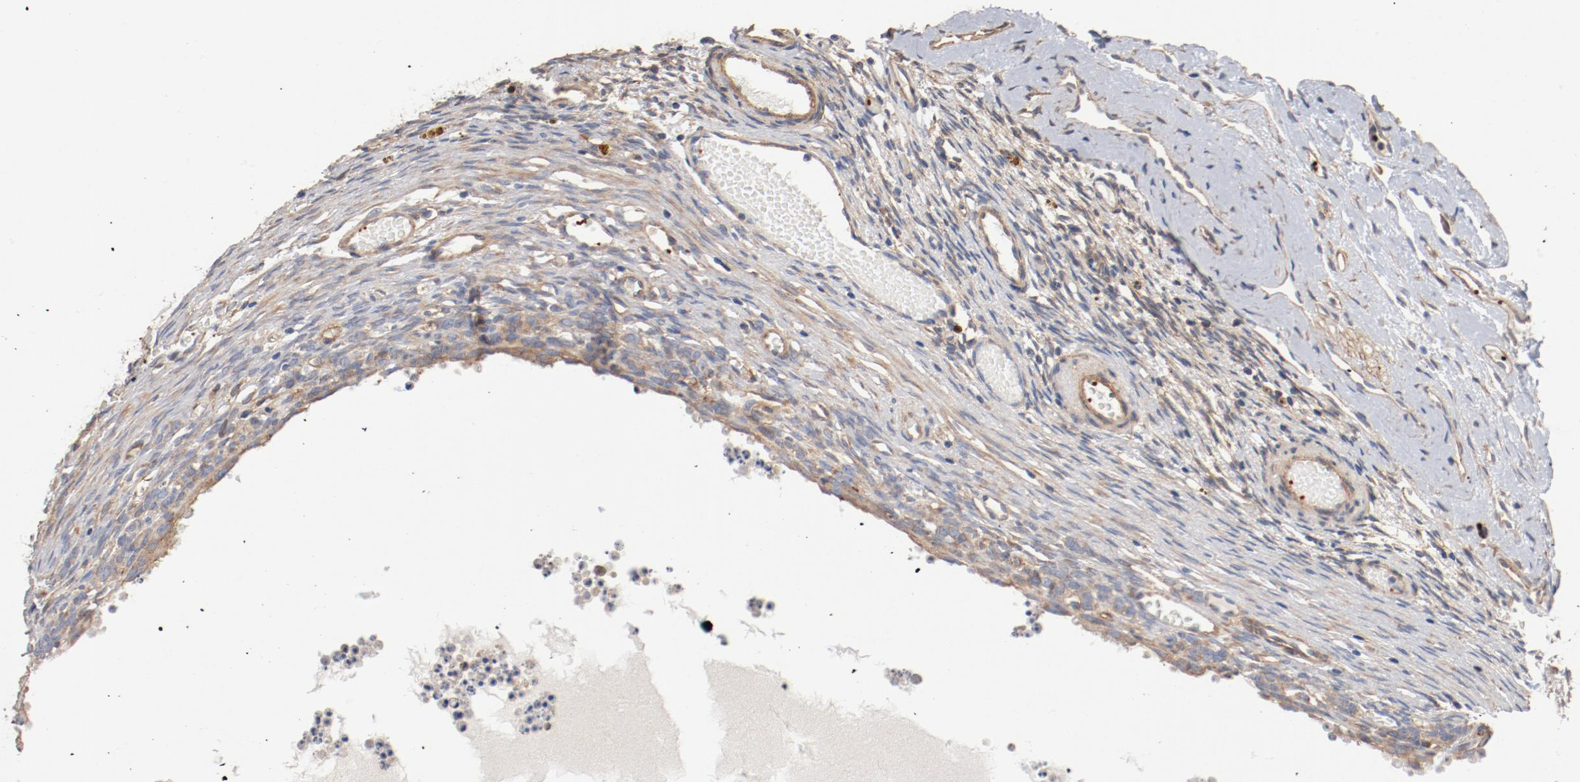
{"staining": {"intensity": "moderate", "quantity": "25%-75%", "location": "cytoplasmic/membranous"}, "tissue": "ovary", "cell_type": "Follicle cells", "image_type": "normal", "snomed": [{"axis": "morphology", "description": "Normal tissue, NOS"}, {"axis": "topography", "description": "Ovary"}], "caption": "A micrograph showing moderate cytoplasmic/membranous expression in about 25%-75% of follicle cells in benign ovary, as visualized by brown immunohistochemical staining.", "gene": "ILK", "patient": {"sex": "female", "age": 35}}